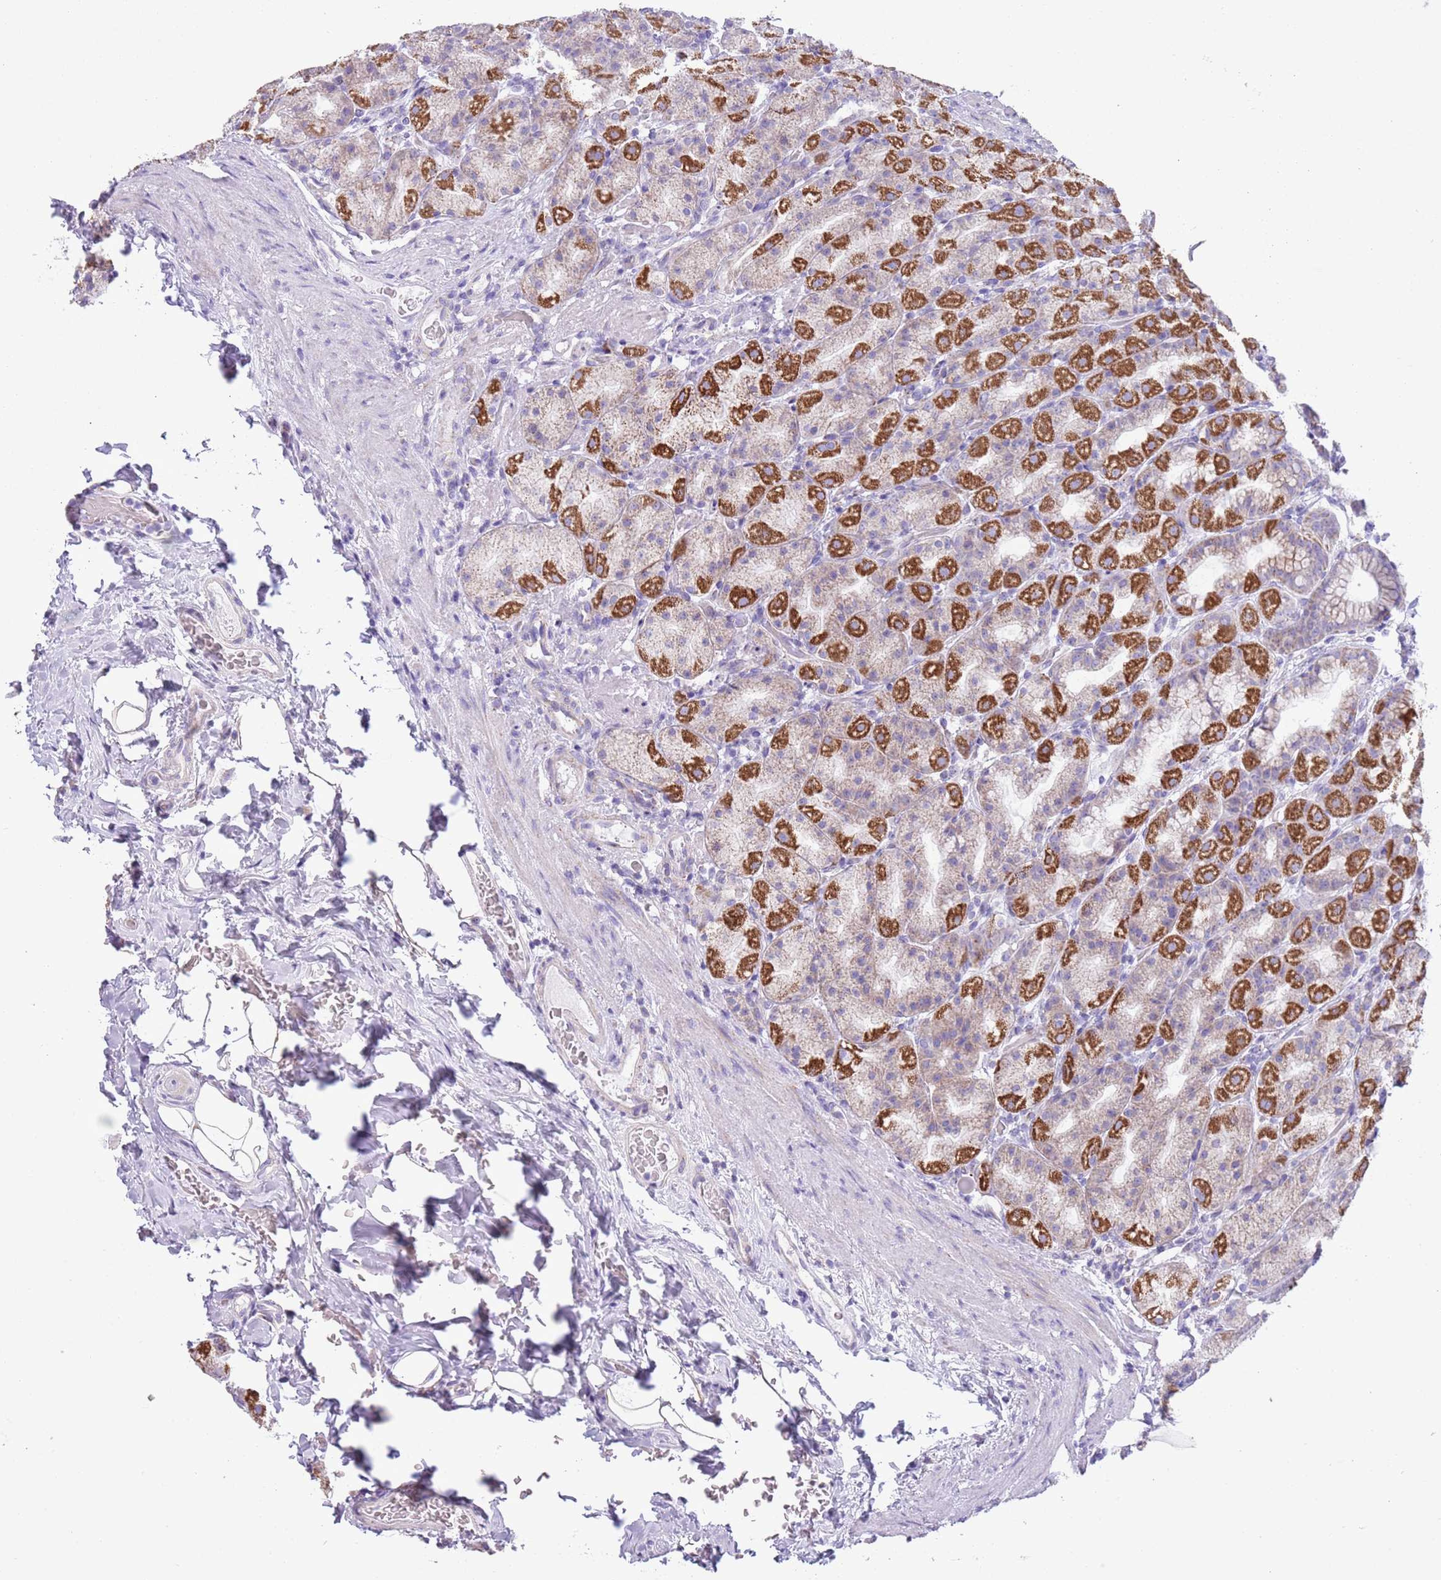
{"staining": {"intensity": "strong", "quantity": "25%-75%", "location": "cytoplasmic/membranous"}, "tissue": "stomach", "cell_type": "Glandular cells", "image_type": "normal", "snomed": [{"axis": "morphology", "description": "Normal tissue, NOS"}, {"axis": "topography", "description": "Stomach, upper"}, {"axis": "topography", "description": "Stomach"}], "caption": "Immunohistochemical staining of unremarkable human stomach demonstrates strong cytoplasmic/membranous protein expression in about 25%-75% of glandular cells. (DAB IHC, brown staining for protein, blue staining for nuclei).", "gene": "MOCOS", "patient": {"sex": "male", "age": 68}}